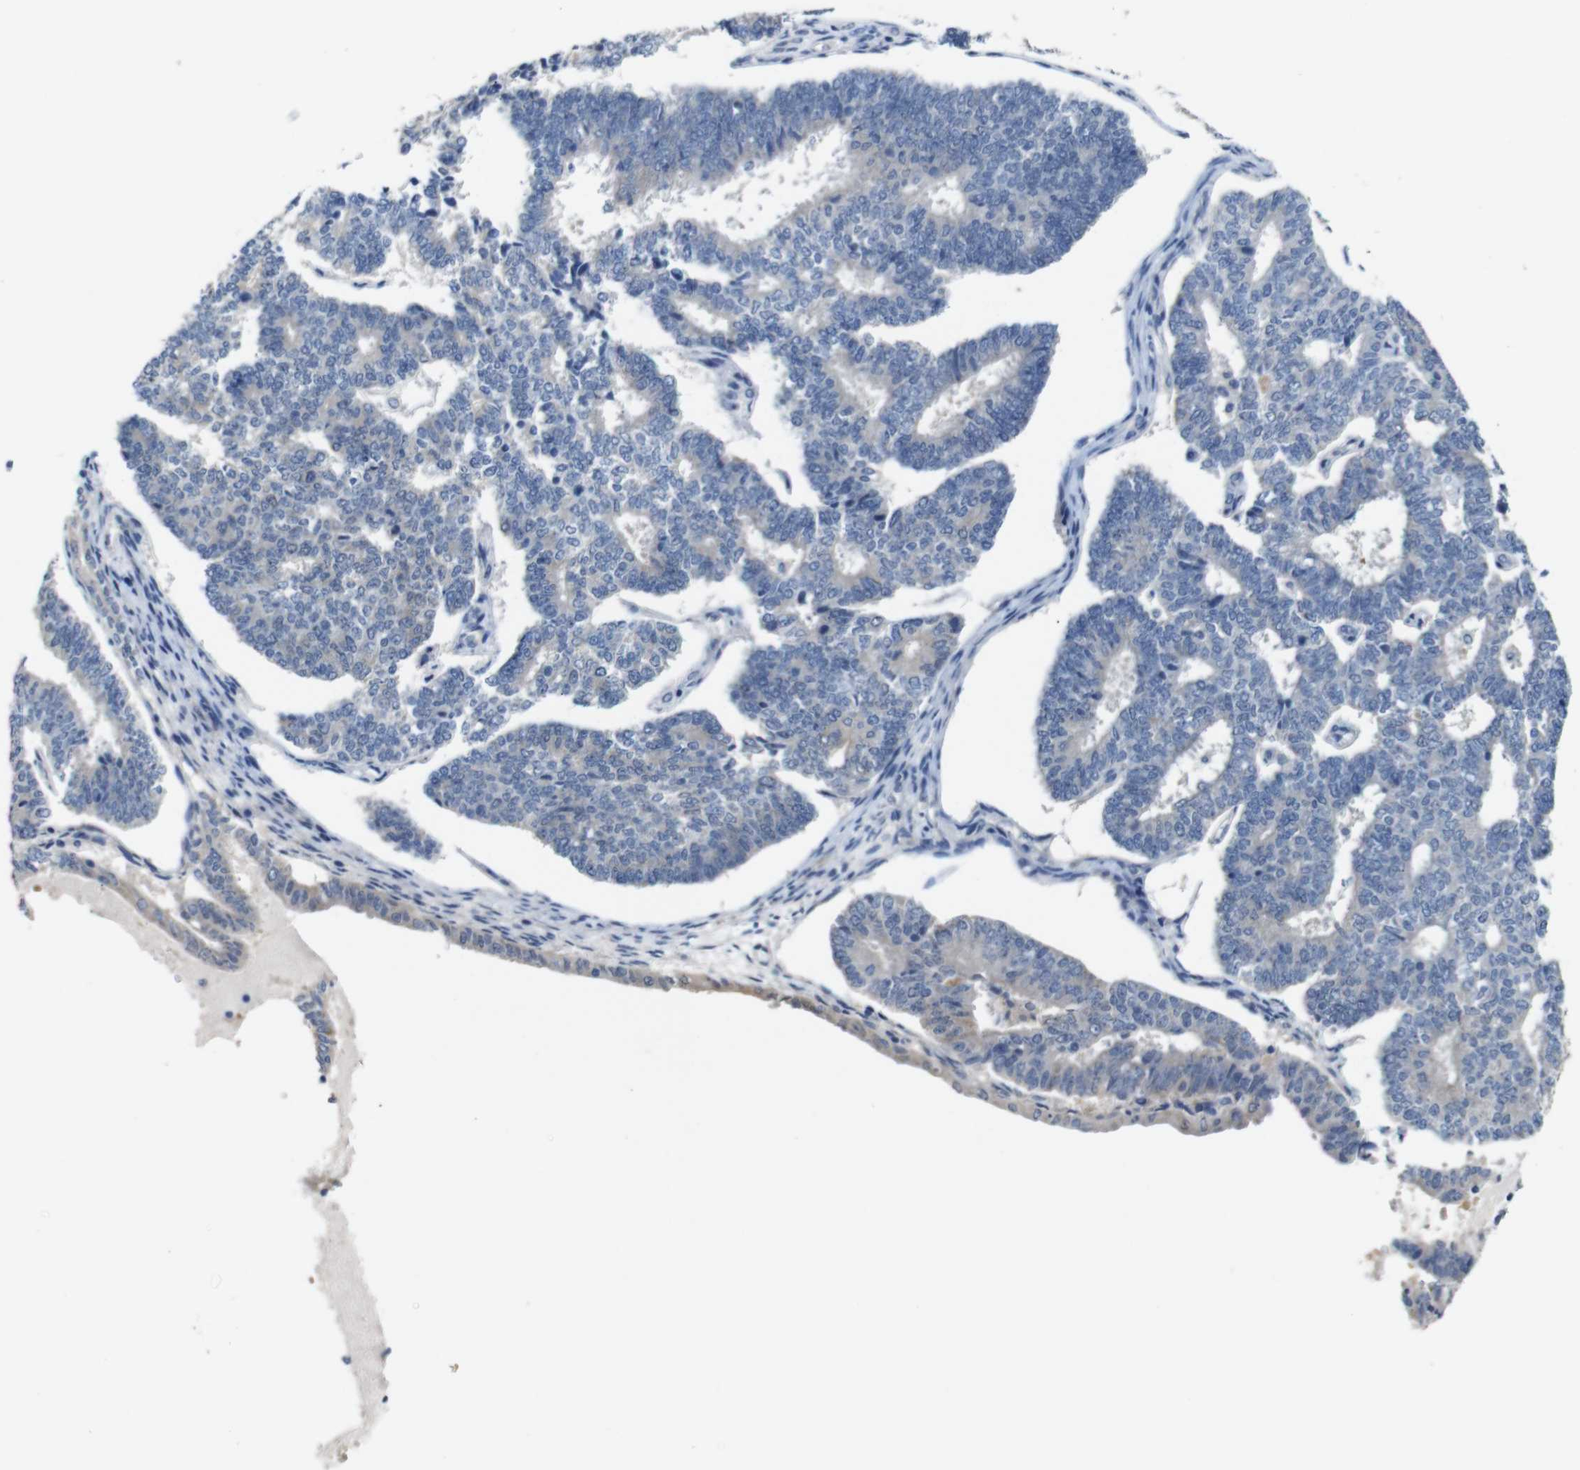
{"staining": {"intensity": "weak", "quantity": ">75%", "location": "cytoplasmic/membranous"}, "tissue": "endometrial cancer", "cell_type": "Tumor cells", "image_type": "cancer", "snomed": [{"axis": "morphology", "description": "Adenocarcinoma, NOS"}, {"axis": "topography", "description": "Endometrium"}], "caption": "IHC staining of endometrial adenocarcinoma, which demonstrates low levels of weak cytoplasmic/membranous staining in about >75% of tumor cells indicating weak cytoplasmic/membranous protein positivity. The staining was performed using DAB (brown) for protein detection and nuclei were counterstained in hematoxylin (blue).", "gene": "TBC1D32", "patient": {"sex": "female", "age": 70}}